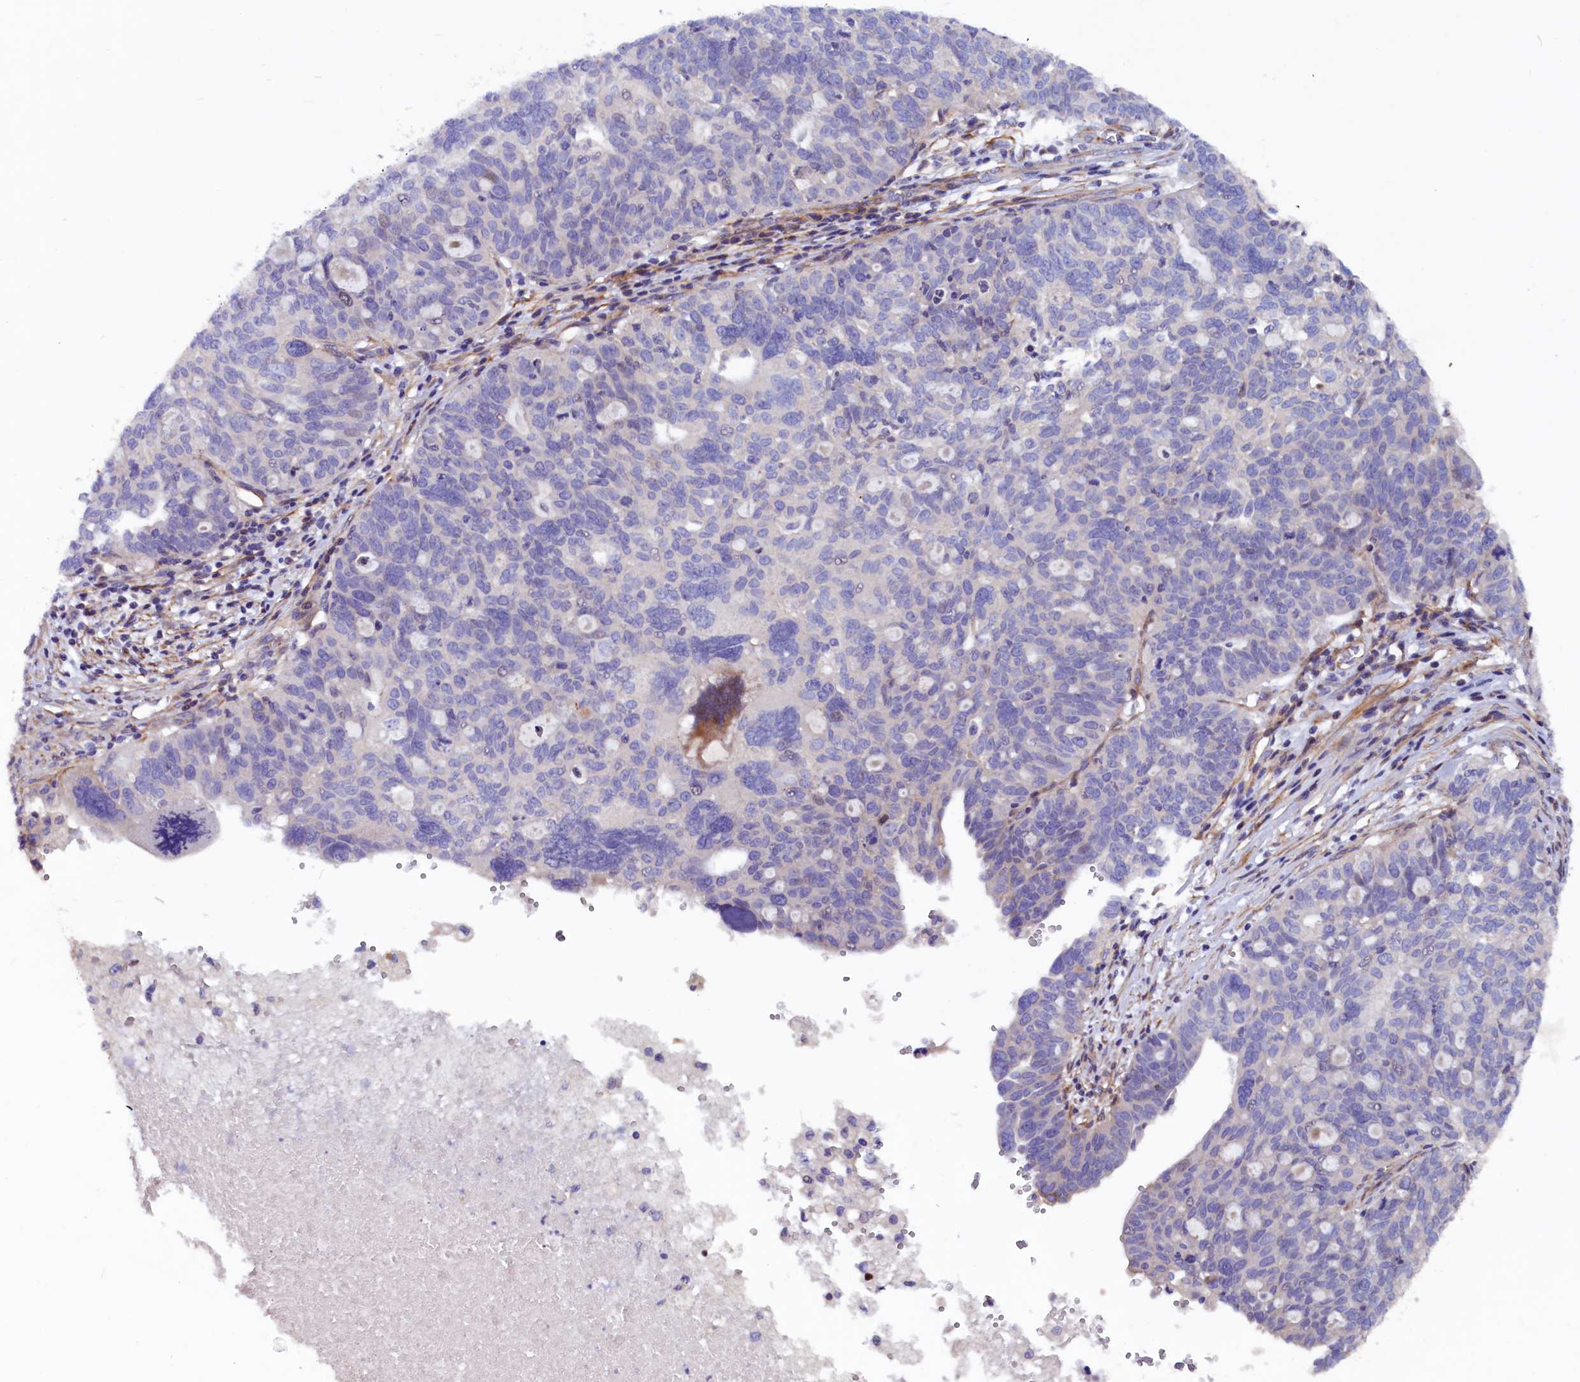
{"staining": {"intensity": "negative", "quantity": "none", "location": "none"}, "tissue": "ovarian cancer", "cell_type": "Tumor cells", "image_type": "cancer", "snomed": [{"axis": "morphology", "description": "Cystadenocarcinoma, serous, NOS"}, {"axis": "topography", "description": "Ovary"}], "caption": "The micrograph shows no staining of tumor cells in ovarian serous cystadenocarcinoma. (DAB (3,3'-diaminobenzidine) immunohistochemistry (IHC) visualized using brightfield microscopy, high magnification).", "gene": "ZNF749", "patient": {"sex": "female", "age": 59}}